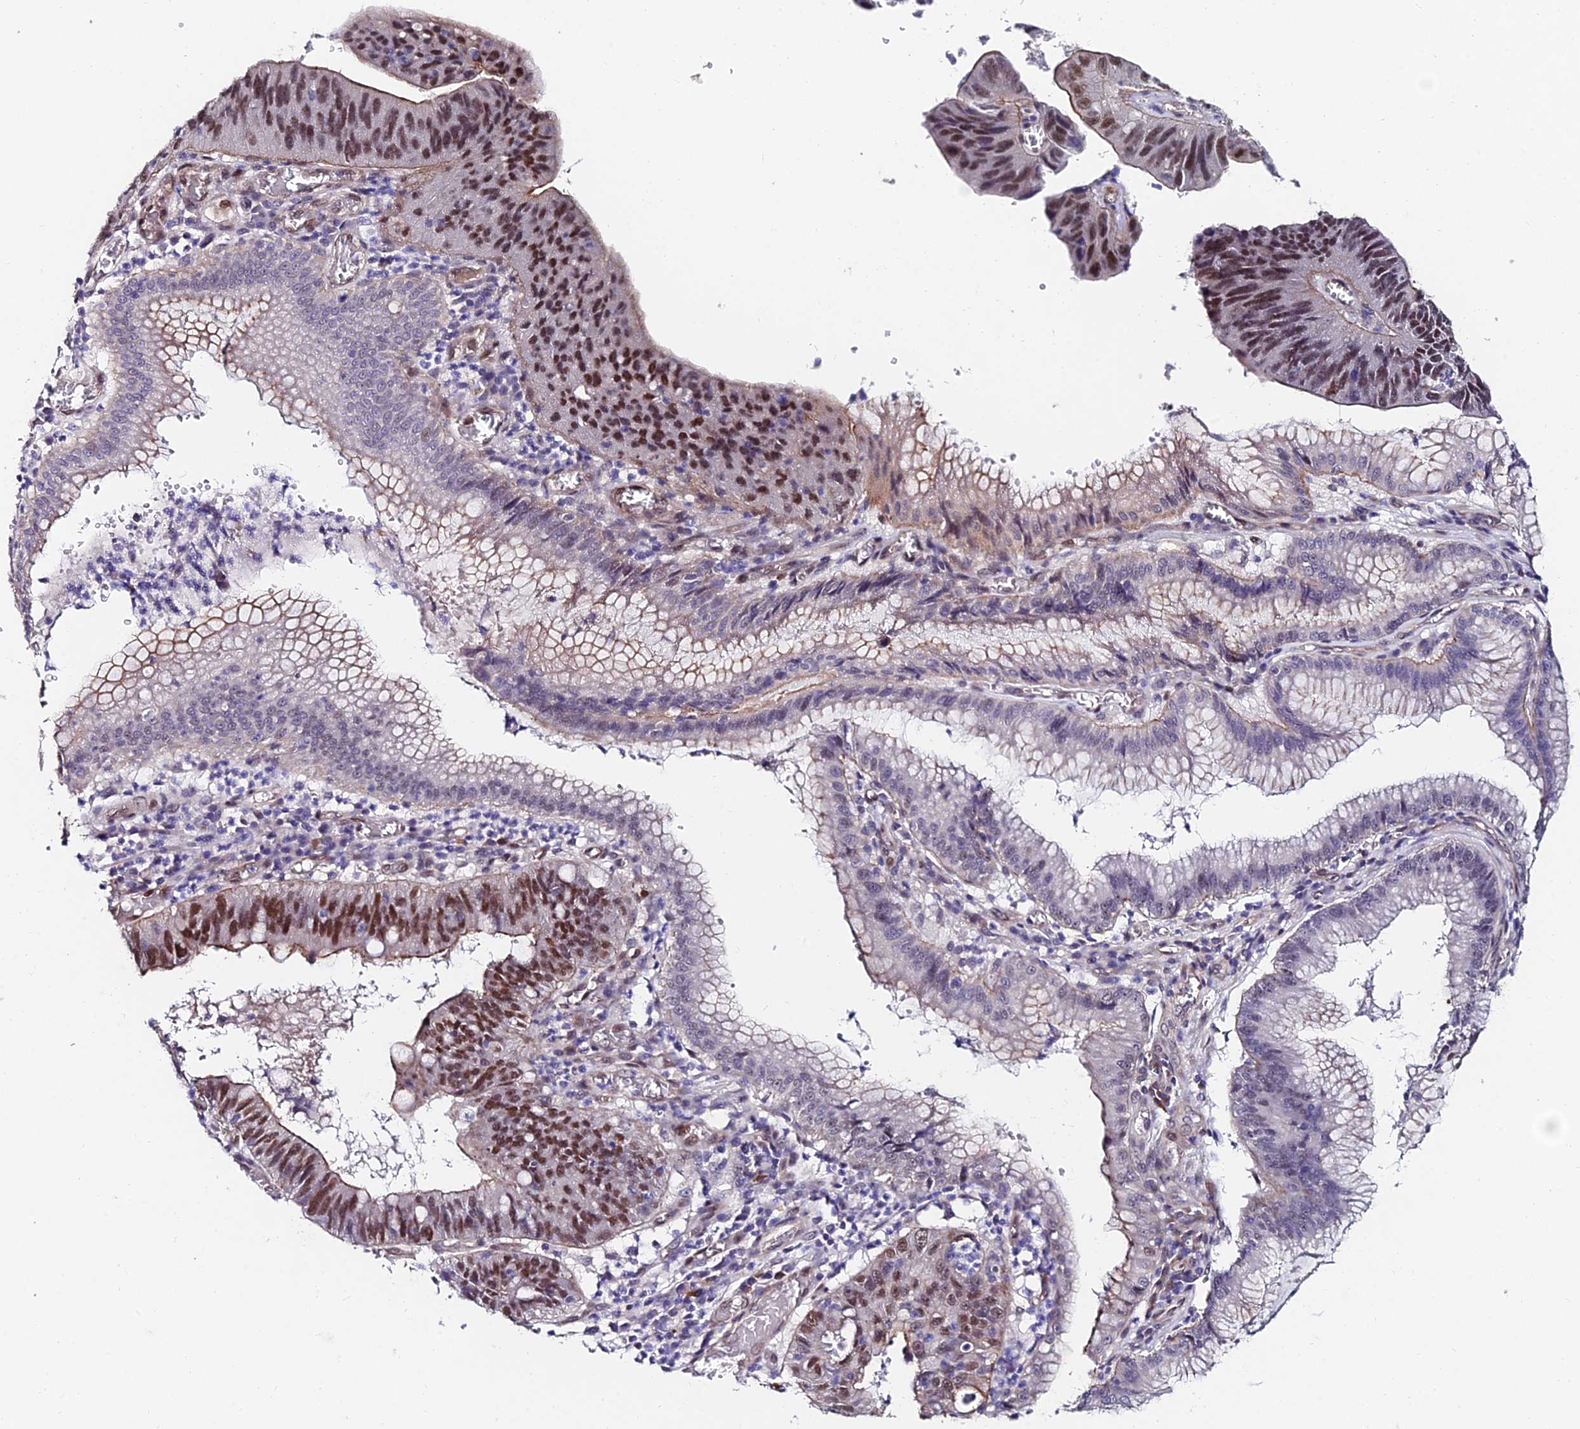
{"staining": {"intensity": "moderate", "quantity": "25%-75%", "location": "nuclear"}, "tissue": "stomach cancer", "cell_type": "Tumor cells", "image_type": "cancer", "snomed": [{"axis": "morphology", "description": "Adenocarcinoma, NOS"}, {"axis": "topography", "description": "Stomach"}], "caption": "Protein expression analysis of adenocarcinoma (stomach) displays moderate nuclear positivity in about 25%-75% of tumor cells.", "gene": "TRIM24", "patient": {"sex": "male", "age": 59}}